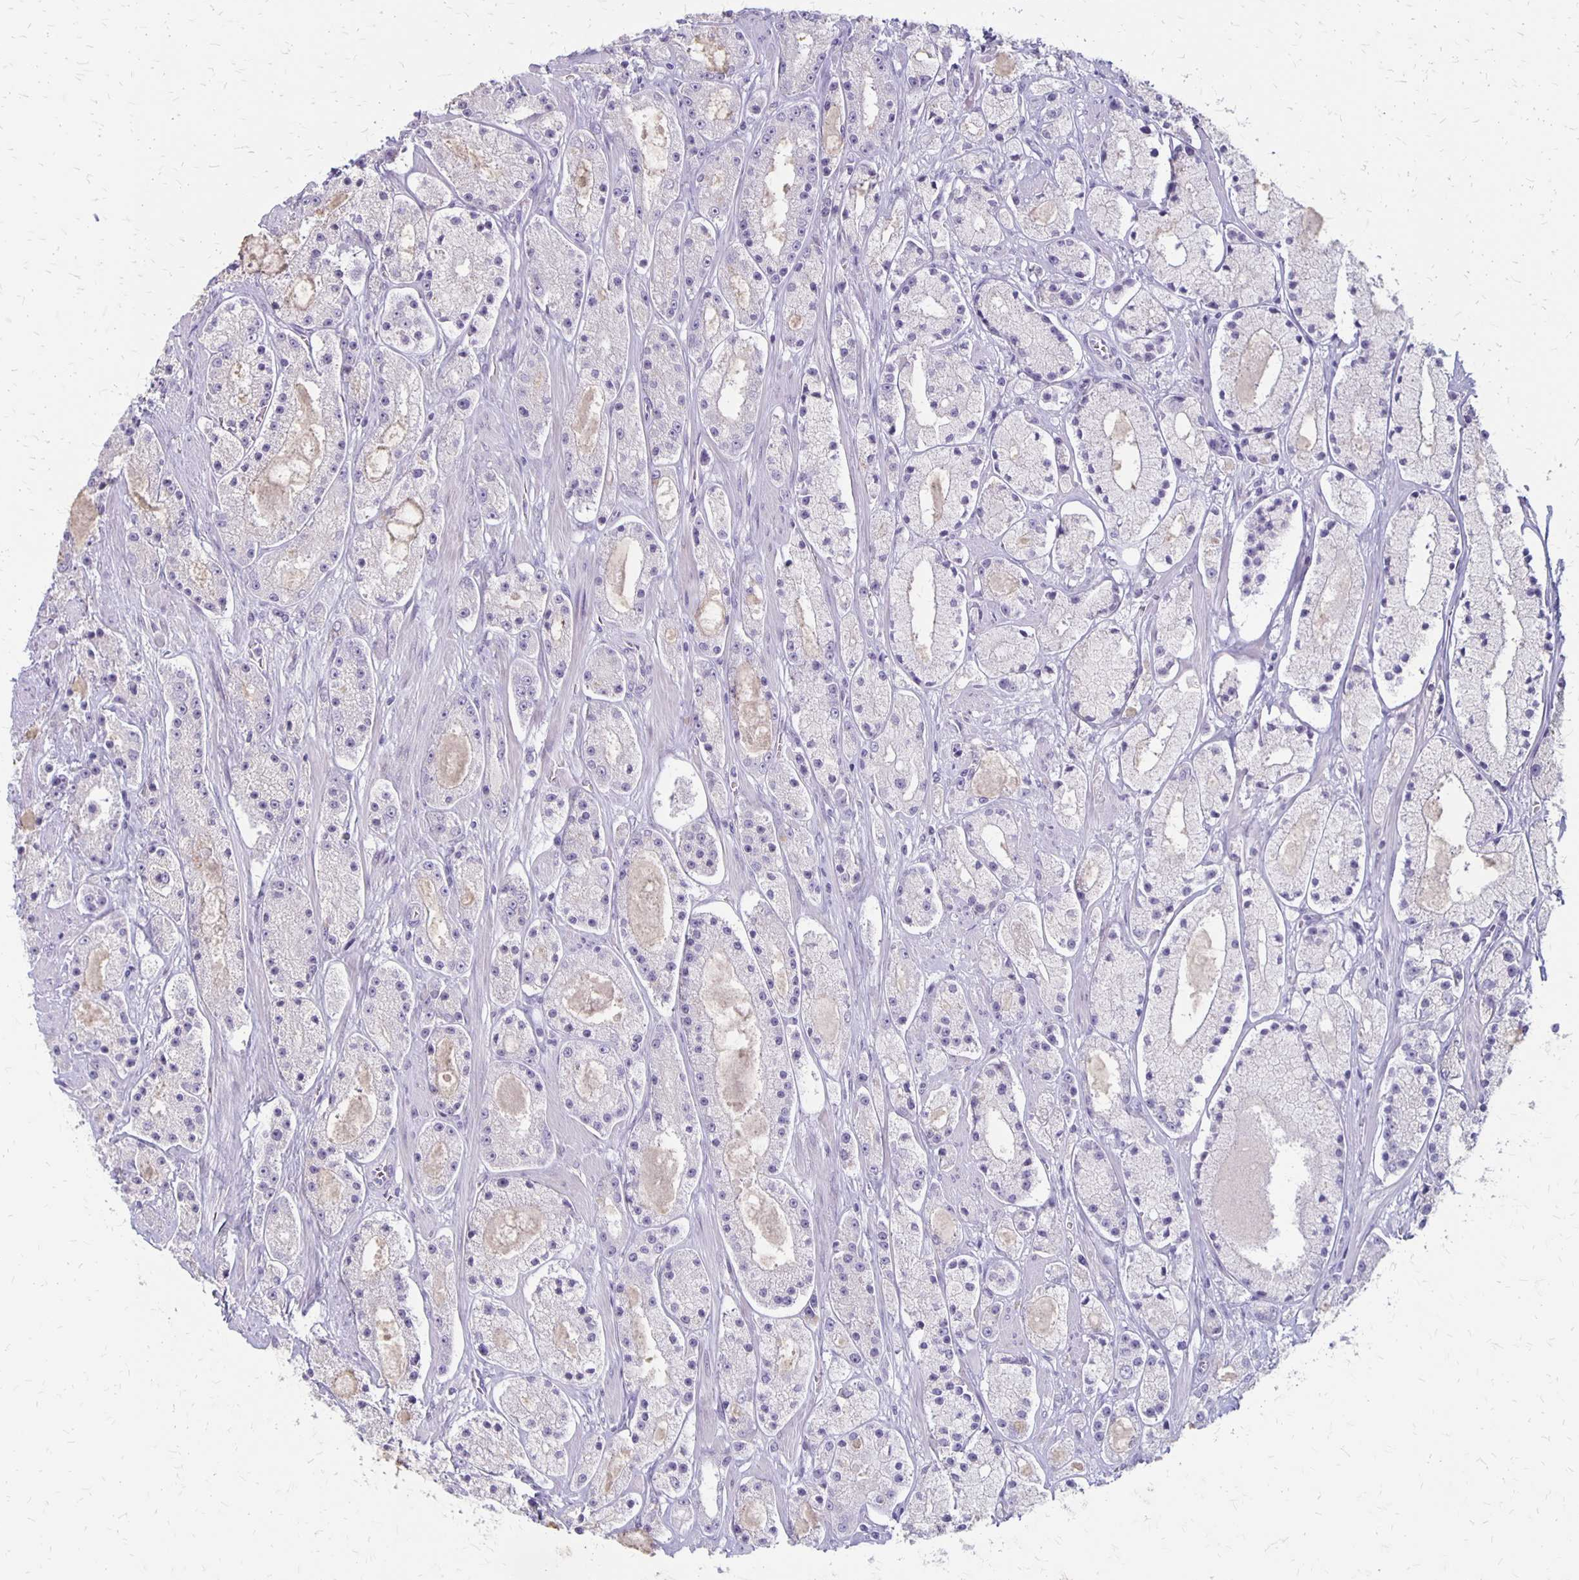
{"staining": {"intensity": "negative", "quantity": "none", "location": "none"}, "tissue": "prostate cancer", "cell_type": "Tumor cells", "image_type": "cancer", "snomed": [{"axis": "morphology", "description": "Adenocarcinoma, High grade"}, {"axis": "topography", "description": "Prostate"}], "caption": "Prostate adenocarcinoma (high-grade) was stained to show a protein in brown. There is no significant staining in tumor cells. Nuclei are stained in blue.", "gene": "HOMER1", "patient": {"sex": "male", "age": 67}}